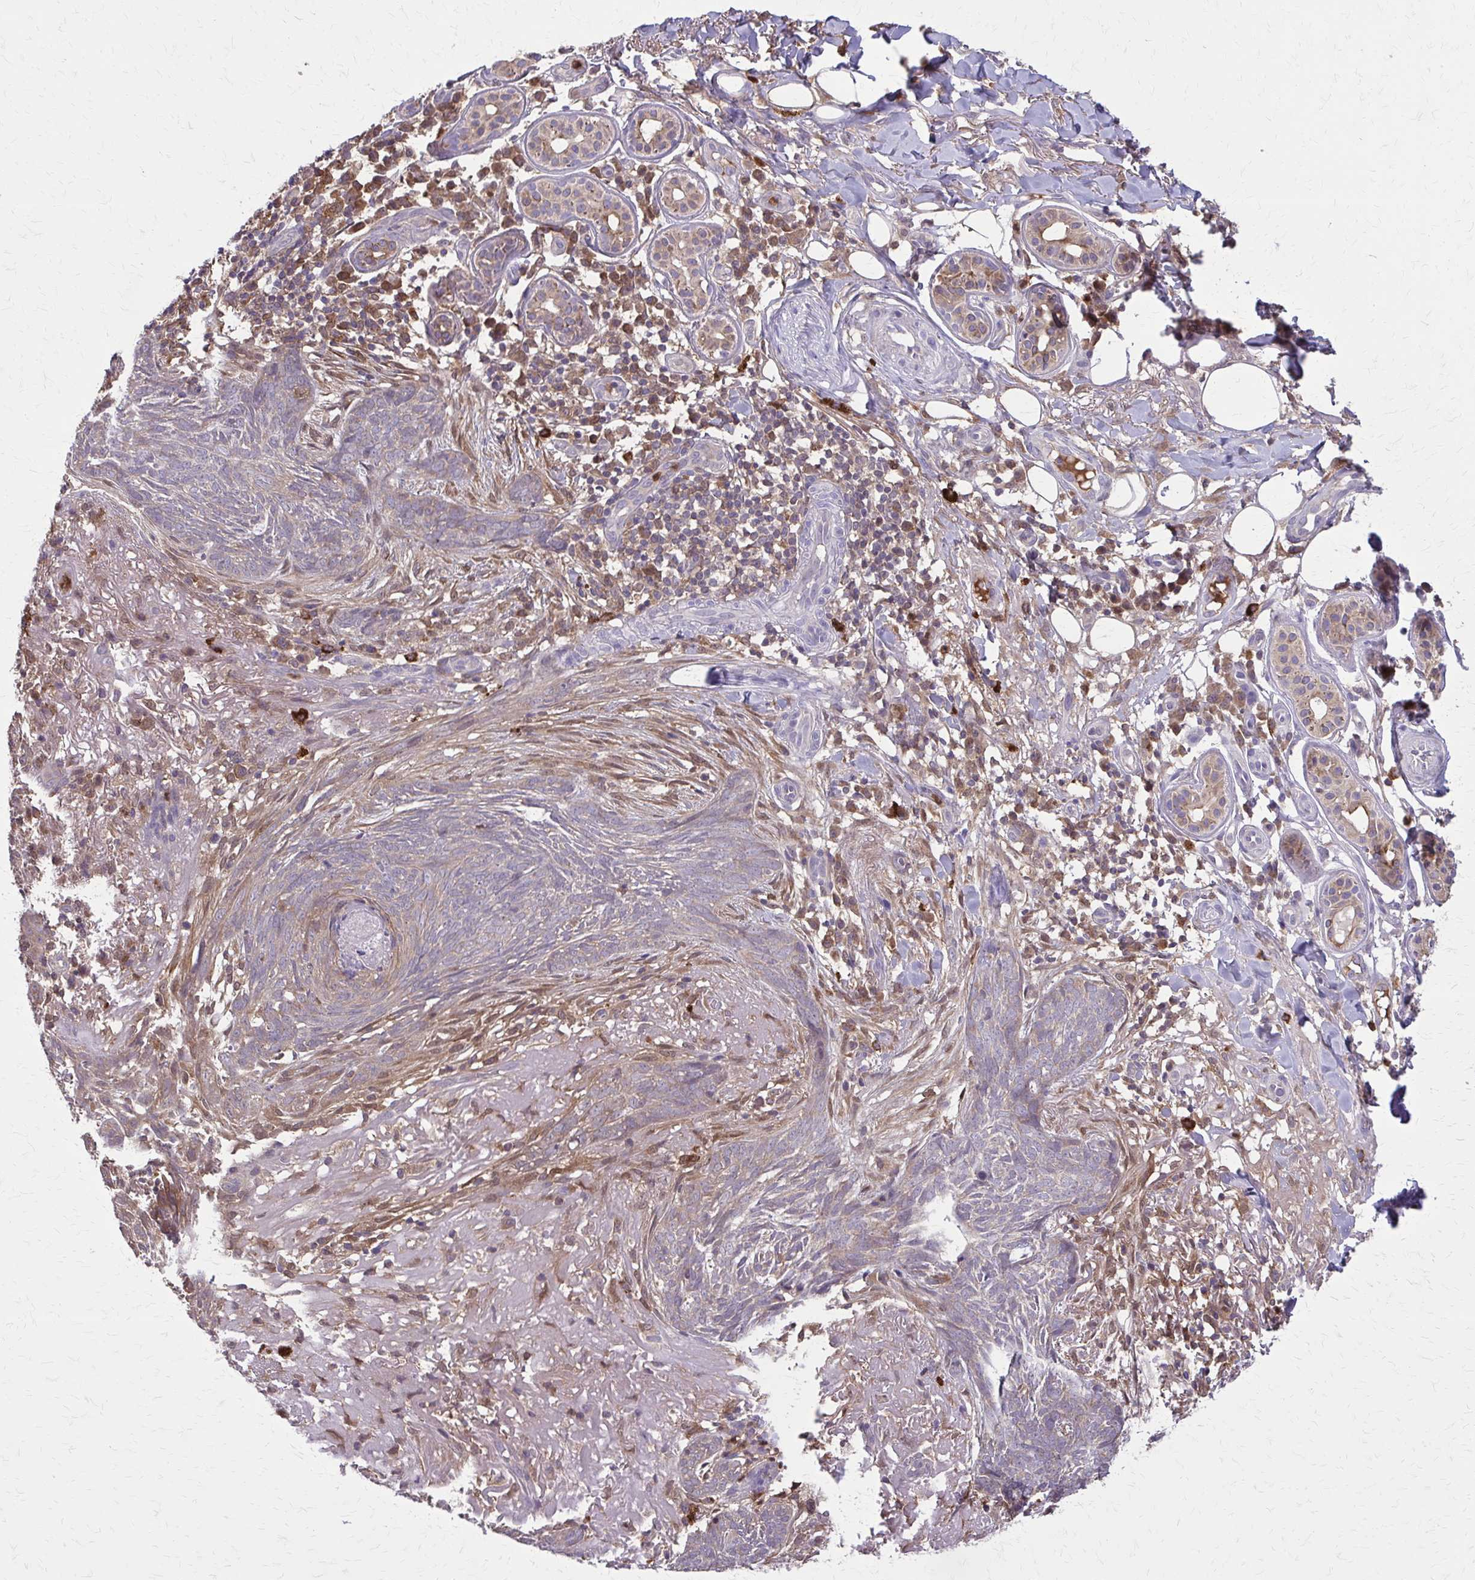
{"staining": {"intensity": "weak", "quantity": "<25%", "location": "cytoplasmic/membranous"}, "tissue": "skin cancer", "cell_type": "Tumor cells", "image_type": "cancer", "snomed": [{"axis": "morphology", "description": "Basal cell carcinoma"}, {"axis": "topography", "description": "Skin"}], "caption": "The immunohistochemistry (IHC) micrograph has no significant expression in tumor cells of skin basal cell carcinoma tissue.", "gene": "NRBF2", "patient": {"sex": "female", "age": 93}}